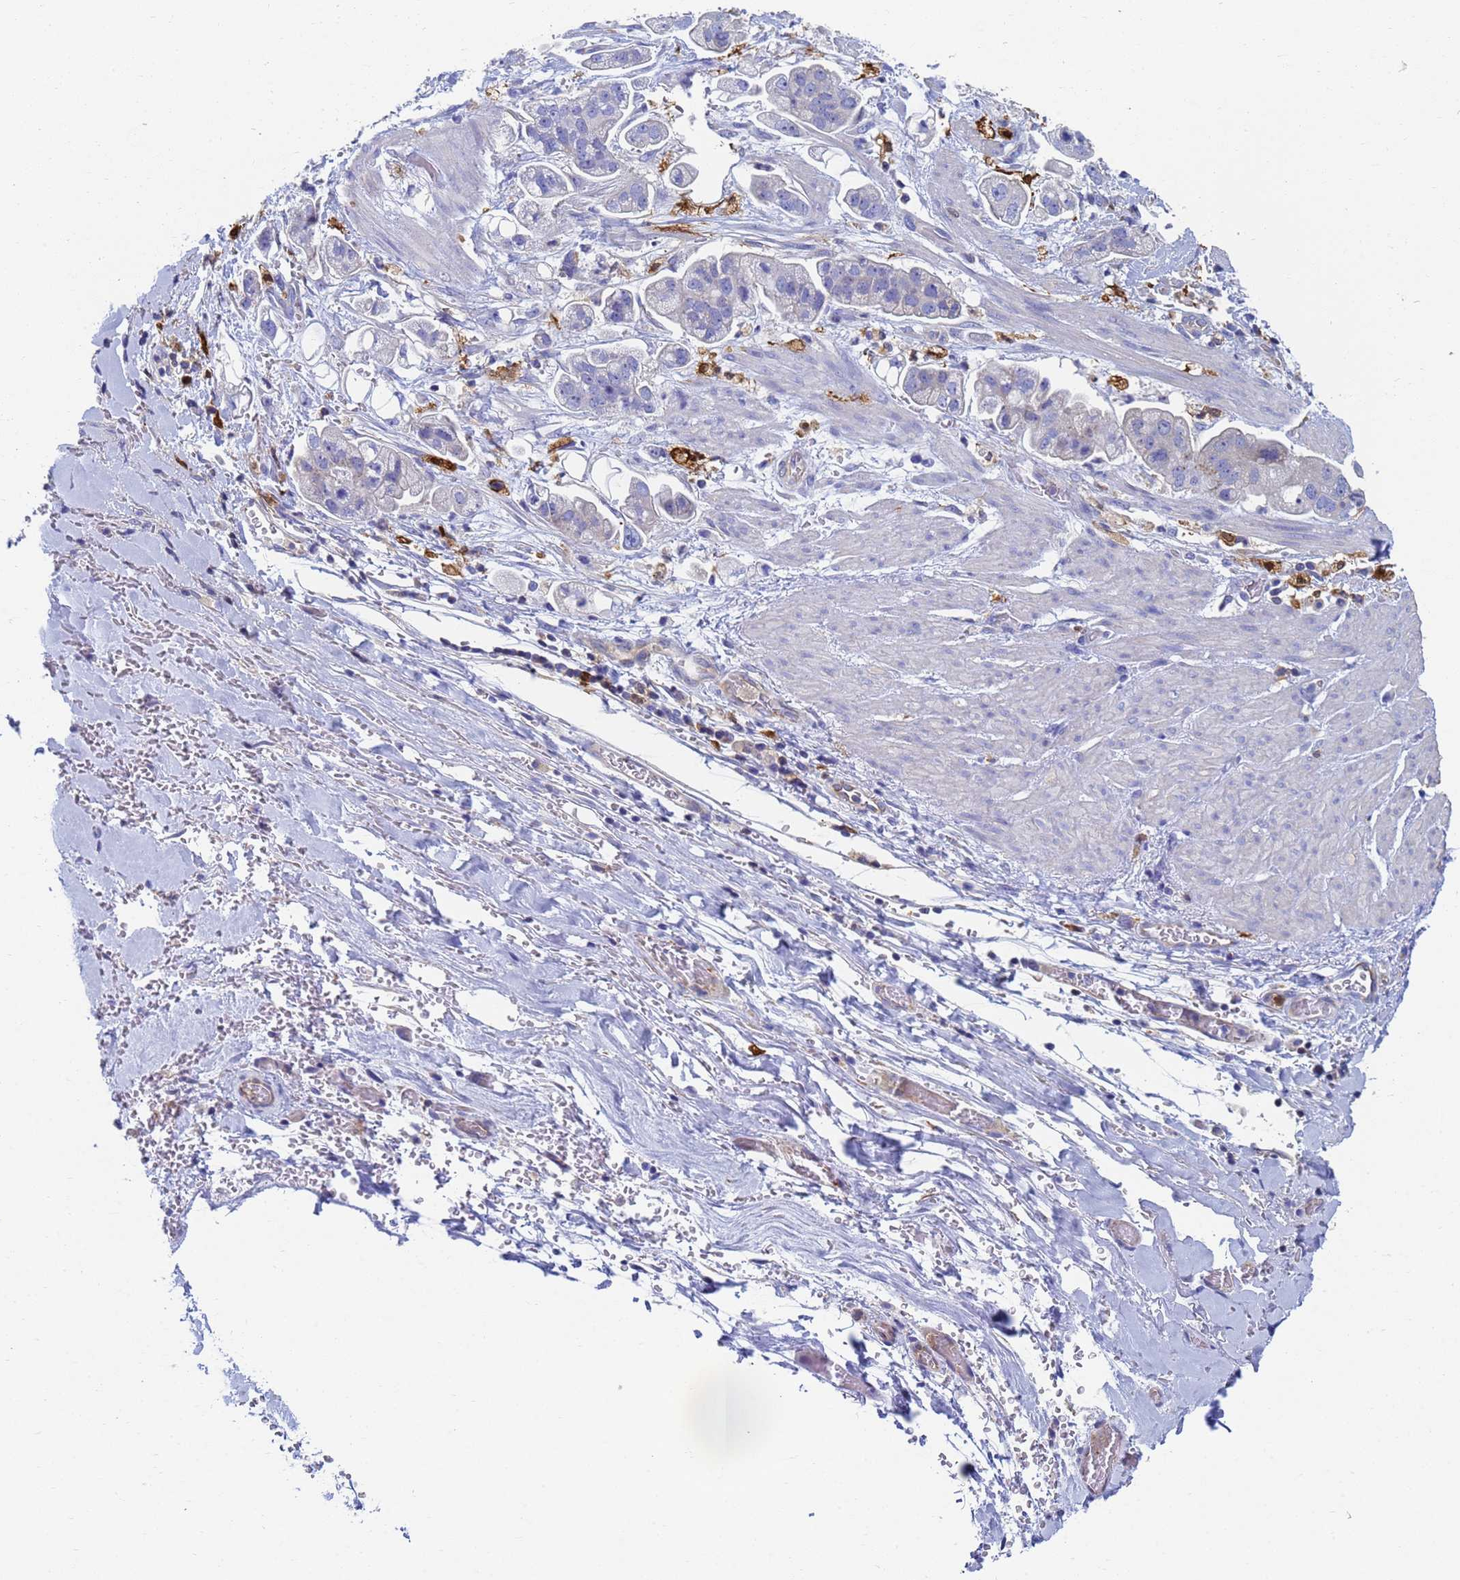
{"staining": {"intensity": "negative", "quantity": "none", "location": "none"}, "tissue": "stomach cancer", "cell_type": "Tumor cells", "image_type": "cancer", "snomed": [{"axis": "morphology", "description": "Adenocarcinoma, NOS"}, {"axis": "topography", "description": "Stomach"}], "caption": "IHC image of neoplastic tissue: human stomach cancer (adenocarcinoma) stained with DAB exhibits no significant protein expression in tumor cells.", "gene": "GCHFR", "patient": {"sex": "male", "age": 62}}